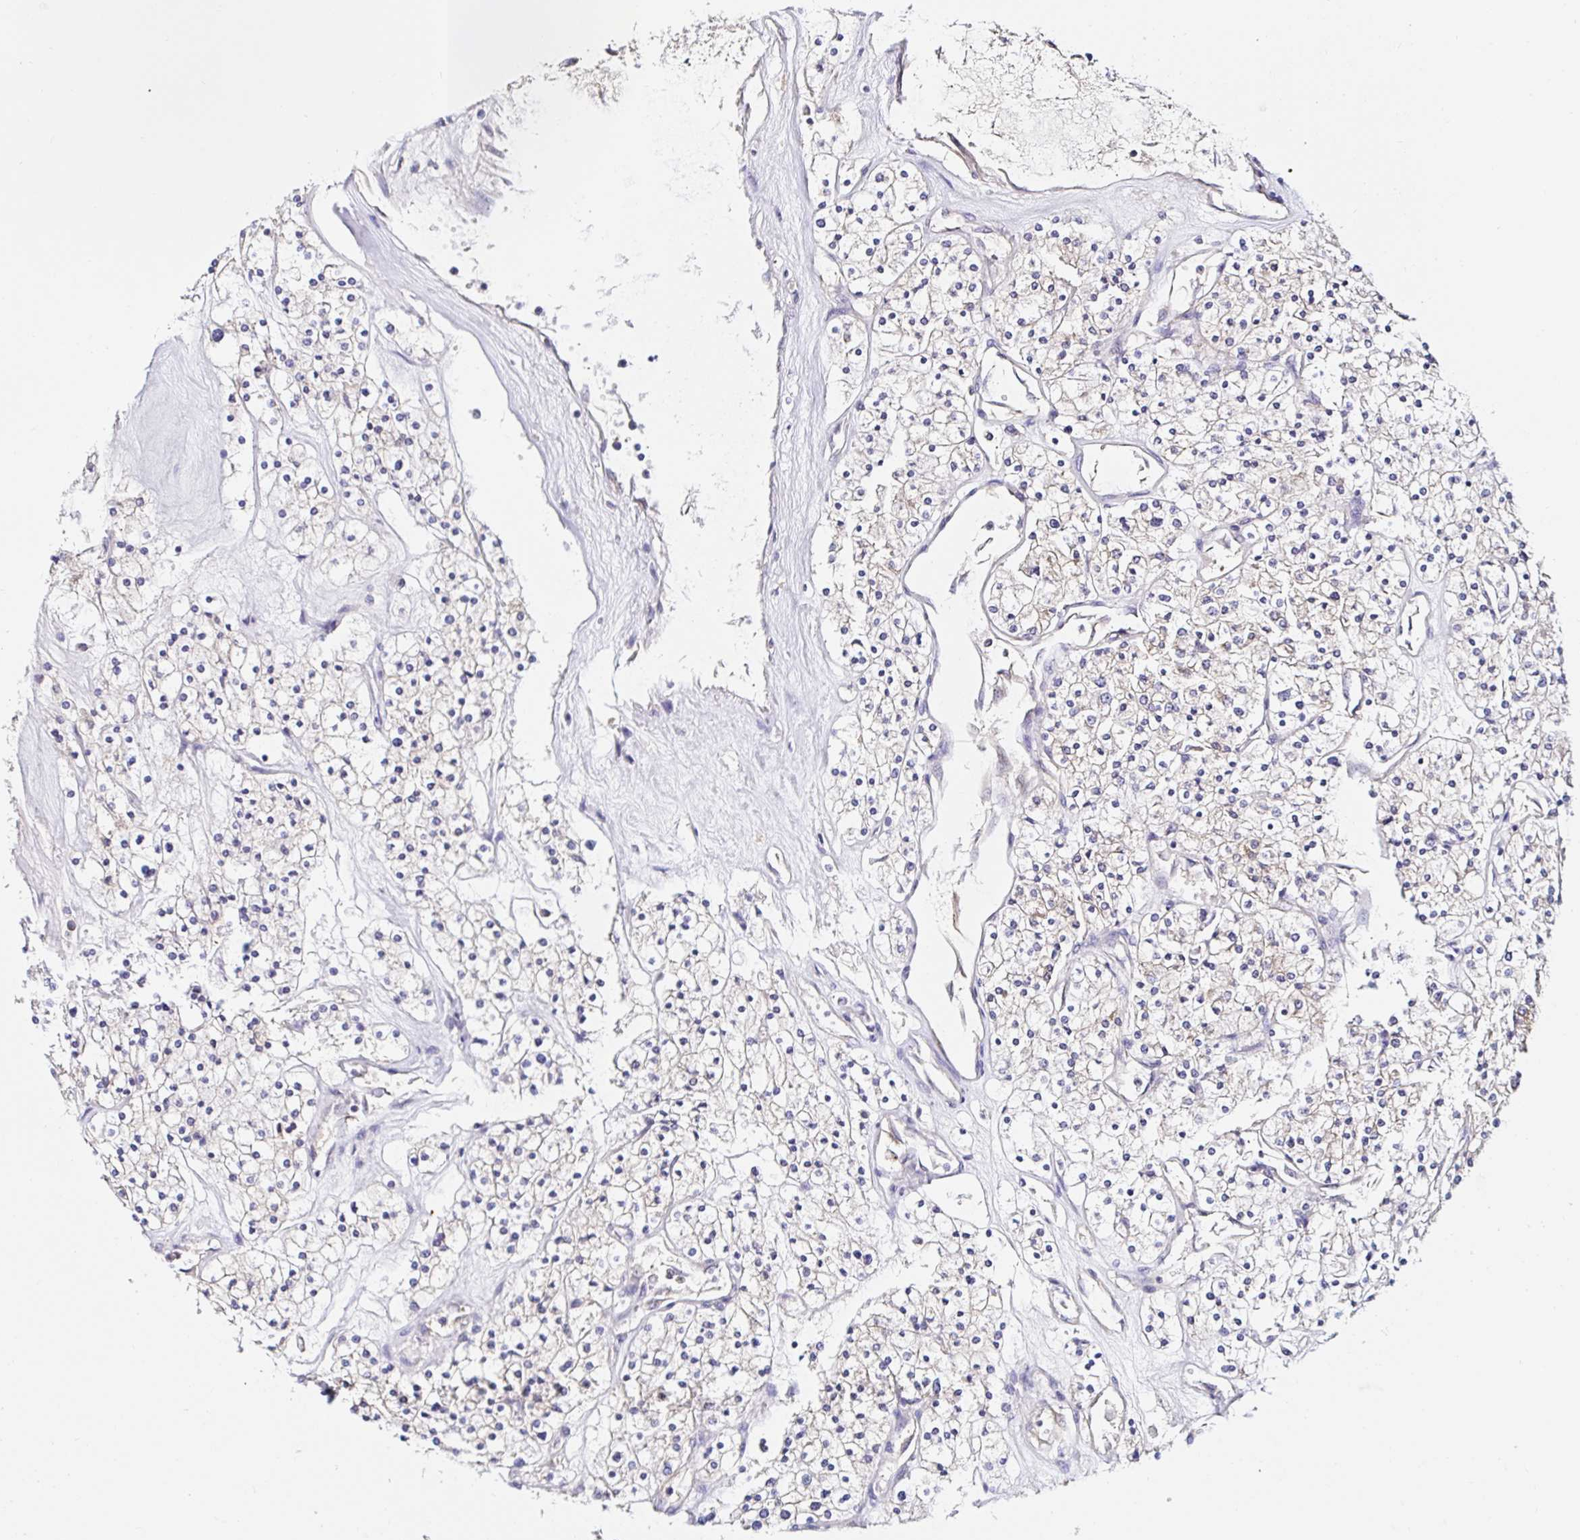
{"staining": {"intensity": "negative", "quantity": "none", "location": "none"}, "tissue": "renal cancer", "cell_type": "Tumor cells", "image_type": "cancer", "snomed": [{"axis": "morphology", "description": "Adenocarcinoma, NOS"}, {"axis": "topography", "description": "Kidney"}], "caption": "Adenocarcinoma (renal) was stained to show a protein in brown. There is no significant positivity in tumor cells. Nuclei are stained in blue.", "gene": "RSRP1", "patient": {"sex": "male", "age": 80}}